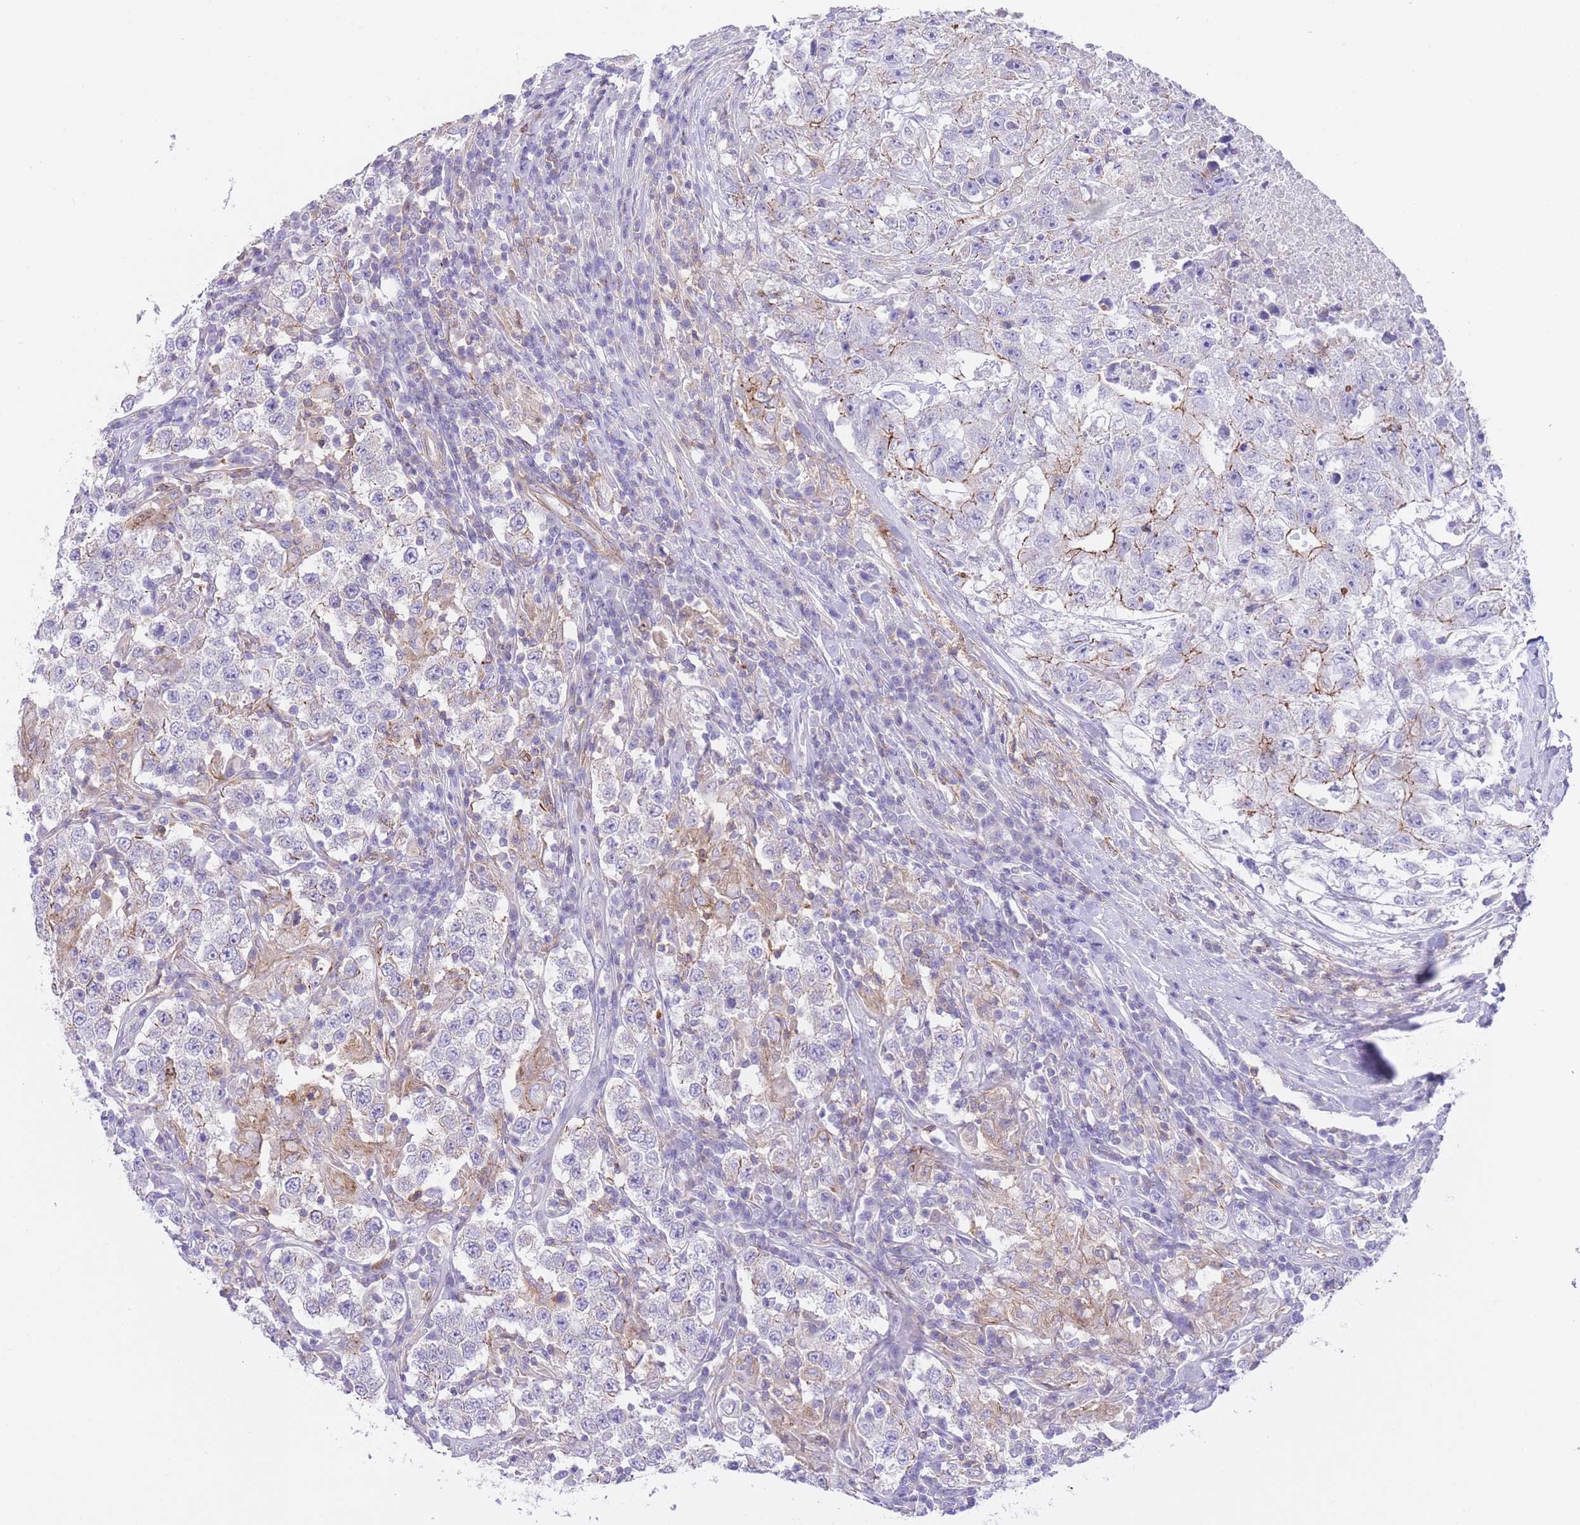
{"staining": {"intensity": "negative", "quantity": "none", "location": "none"}, "tissue": "testis cancer", "cell_type": "Tumor cells", "image_type": "cancer", "snomed": [{"axis": "morphology", "description": "Seminoma, NOS"}, {"axis": "morphology", "description": "Carcinoma, Embryonal, NOS"}, {"axis": "topography", "description": "Testis"}], "caption": "Immunohistochemistry (IHC) photomicrograph of neoplastic tissue: testis cancer stained with DAB demonstrates no significant protein positivity in tumor cells. Nuclei are stained in blue.", "gene": "LDB3", "patient": {"sex": "male", "age": 41}}